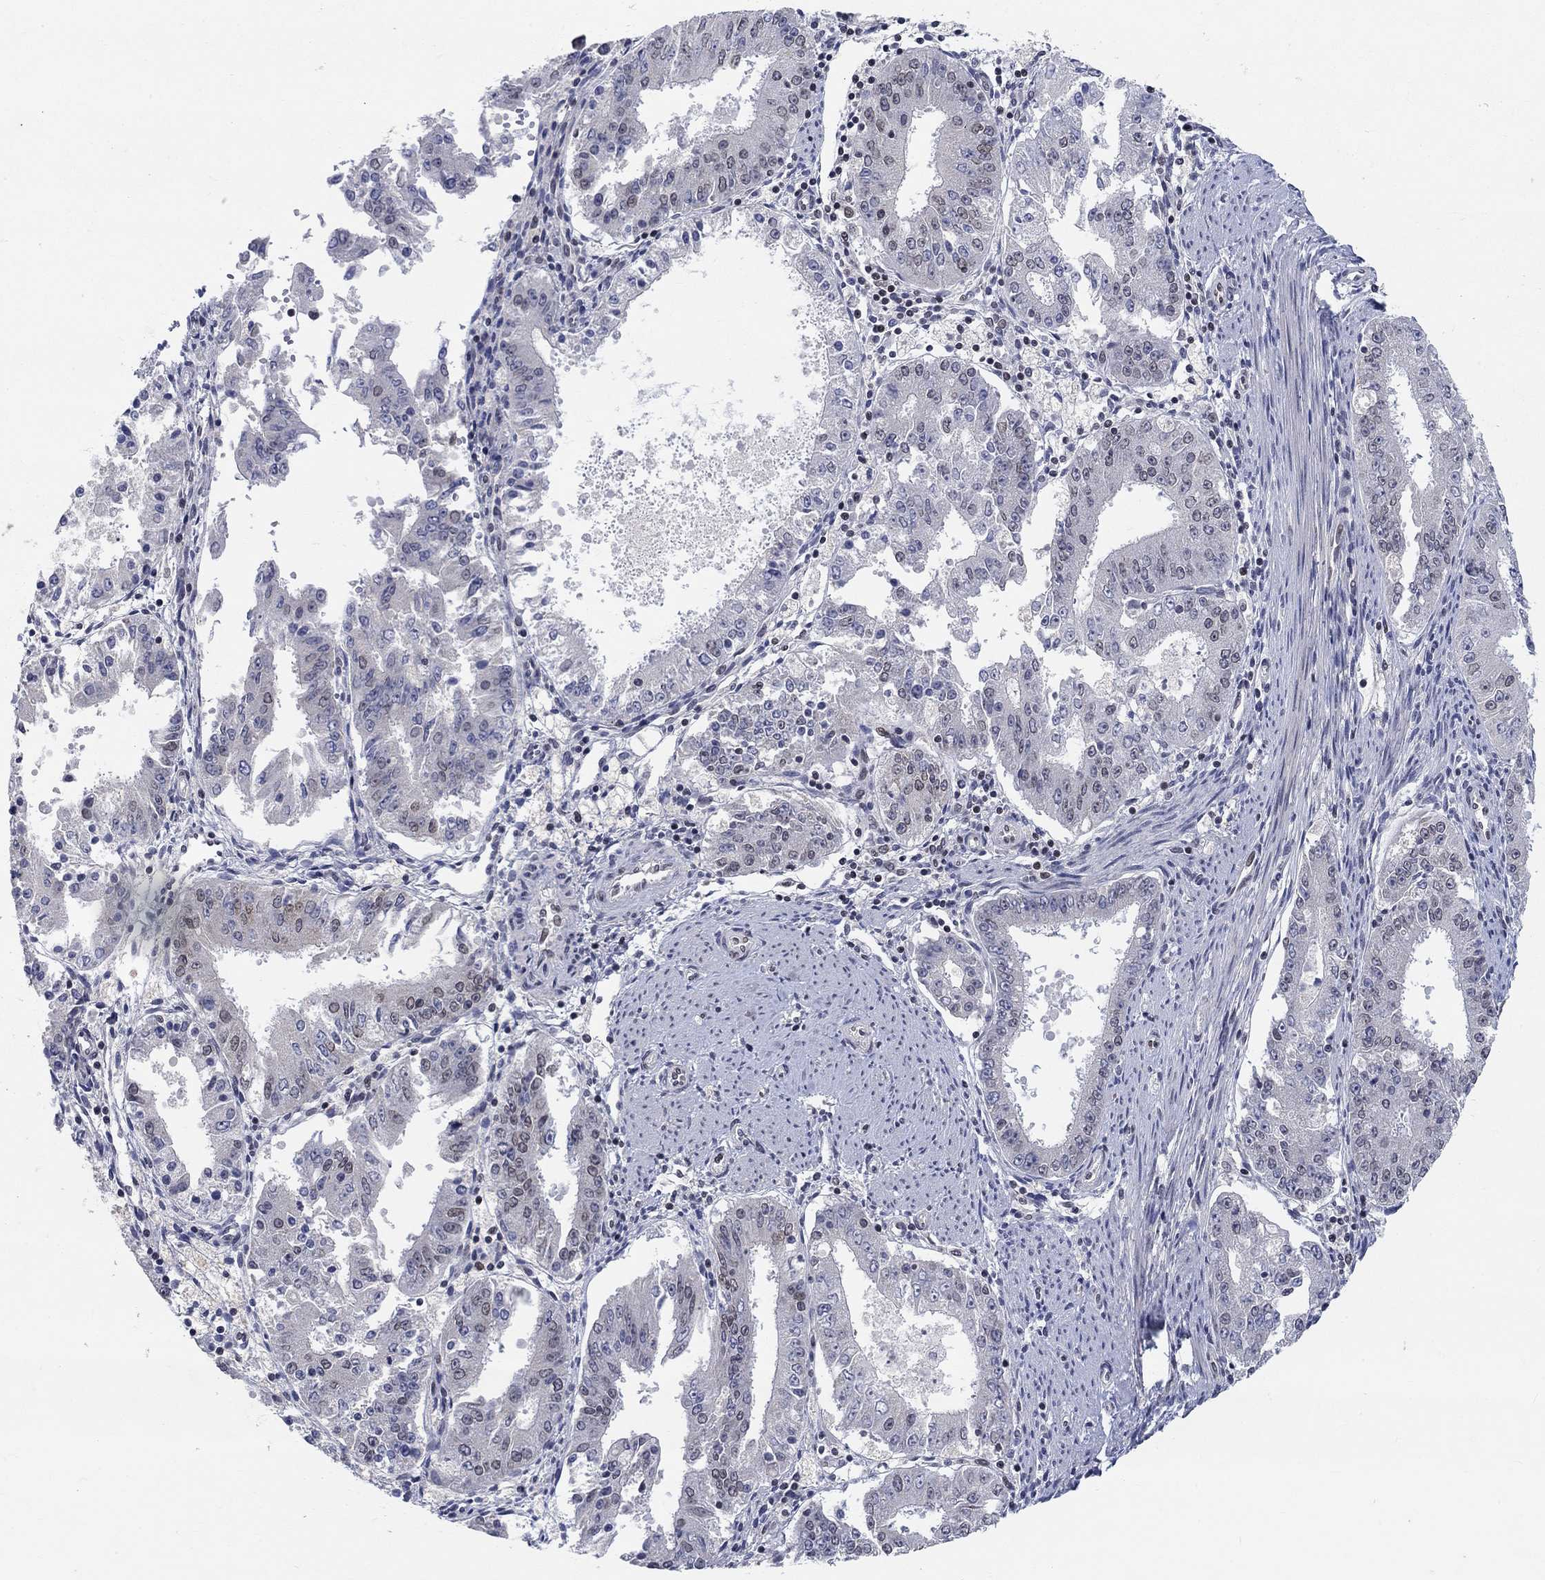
{"staining": {"intensity": "weak", "quantity": "<25%", "location": "nuclear"}, "tissue": "ovarian cancer", "cell_type": "Tumor cells", "image_type": "cancer", "snomed": [{"axis": "morphology", "description": "Carcinoma, endometroid"}, {"axis": "topography", "description": "Ovary"}], "caption": "The IHC micrograph has no significant expression in tumor cells of endometroid carcinoma (ovarian) tissue.", "gene": "KLF12", "patient": {"sex": "female", "age": 42}}